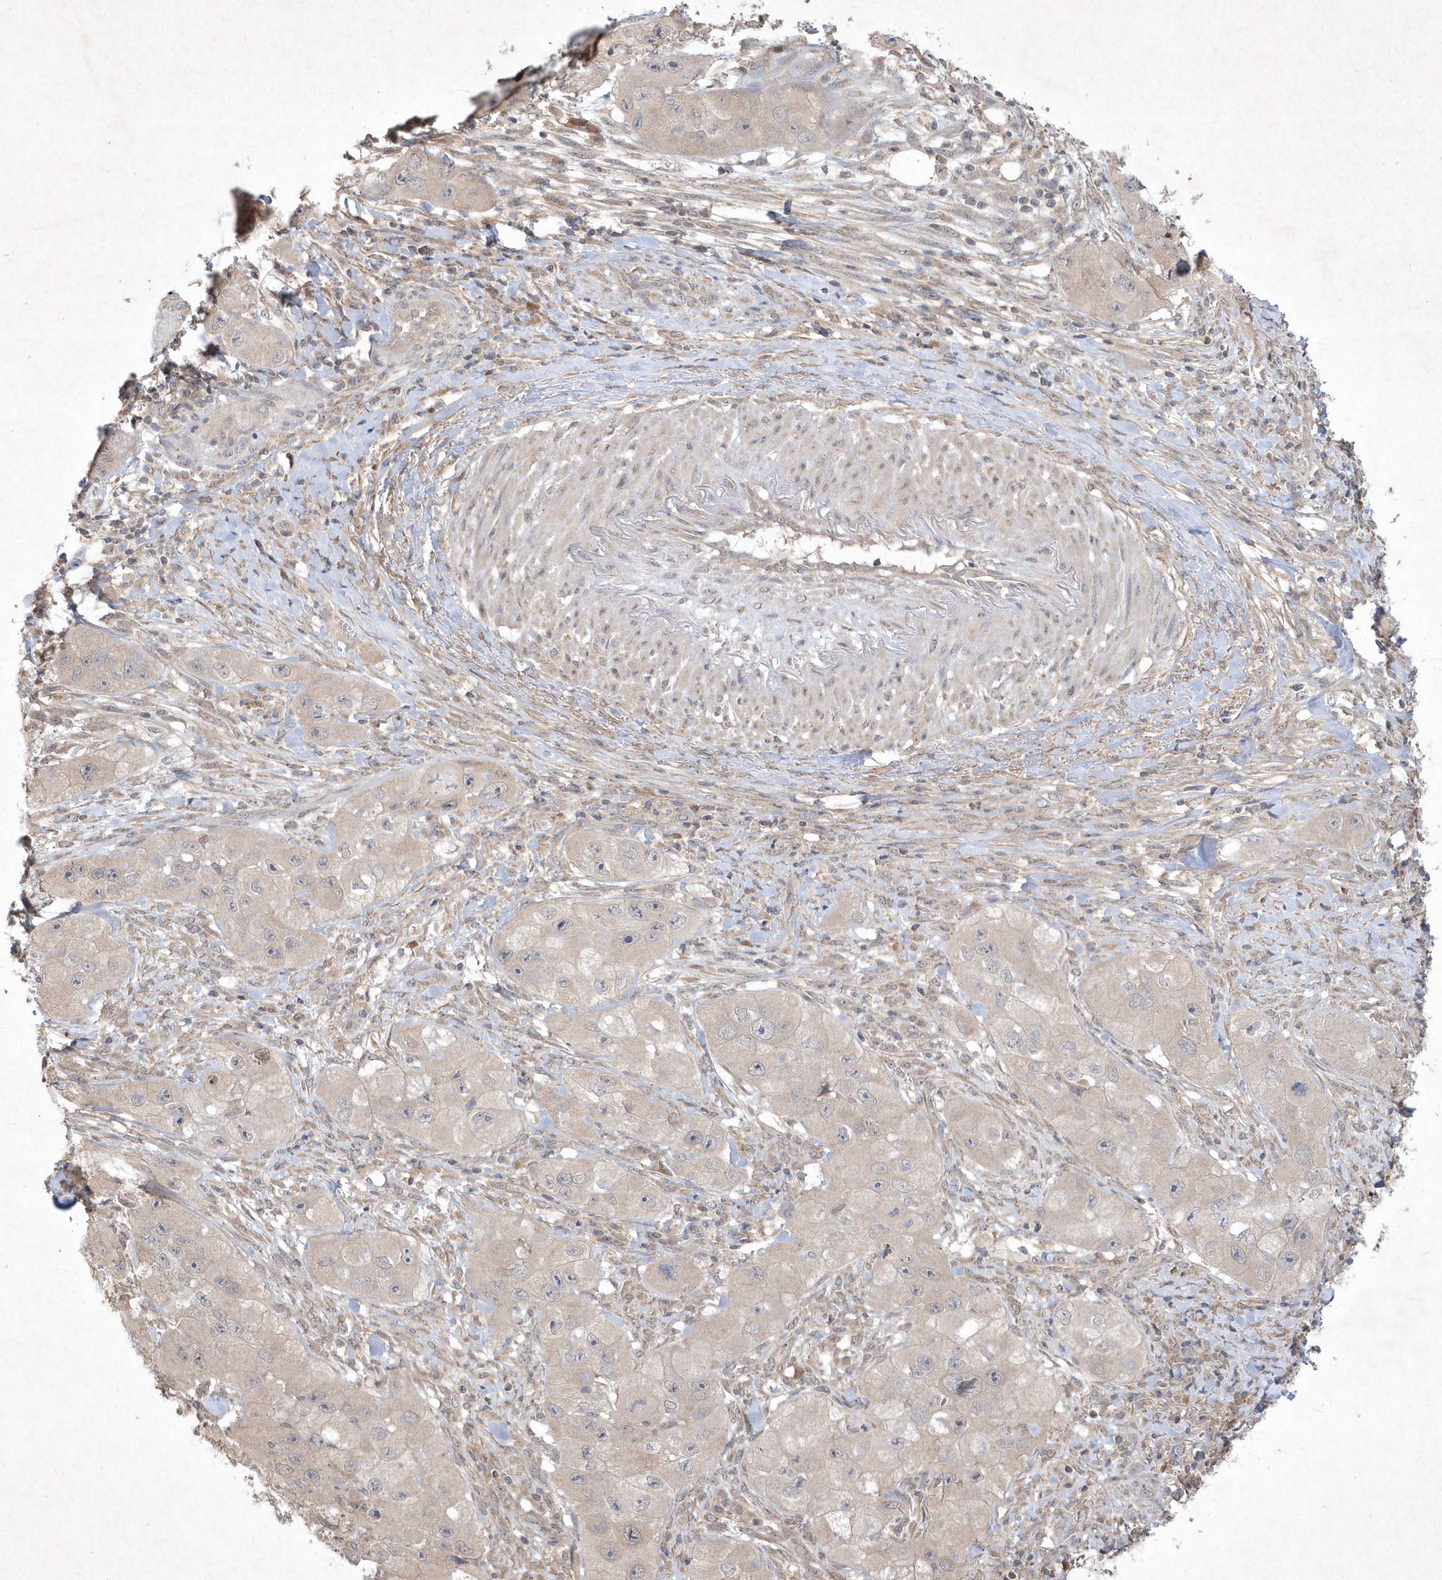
{"staining": {"intensity": "negative", "quantity": "none", "location": "none"}, "tissue": "skin cancer", "cell_type": "Tumor cells", "image_type": "cancer", "snomed": [{"axis": "morphology", "description": "Squamous cell carcinoma, NOS"}, {"axis": "topography", "description": "Skin"}, {"axis": "topography", "description": "Subcutis"}], "caption": "DAB (3,3'-diaminobenzidine) immunohistochemical staining of human skin cancer (squamous cell carcinoma) displays no significant positivity in tumor cells.", "gene": "AKR7A2", "patient": {"sex": "male", "age": 73}}